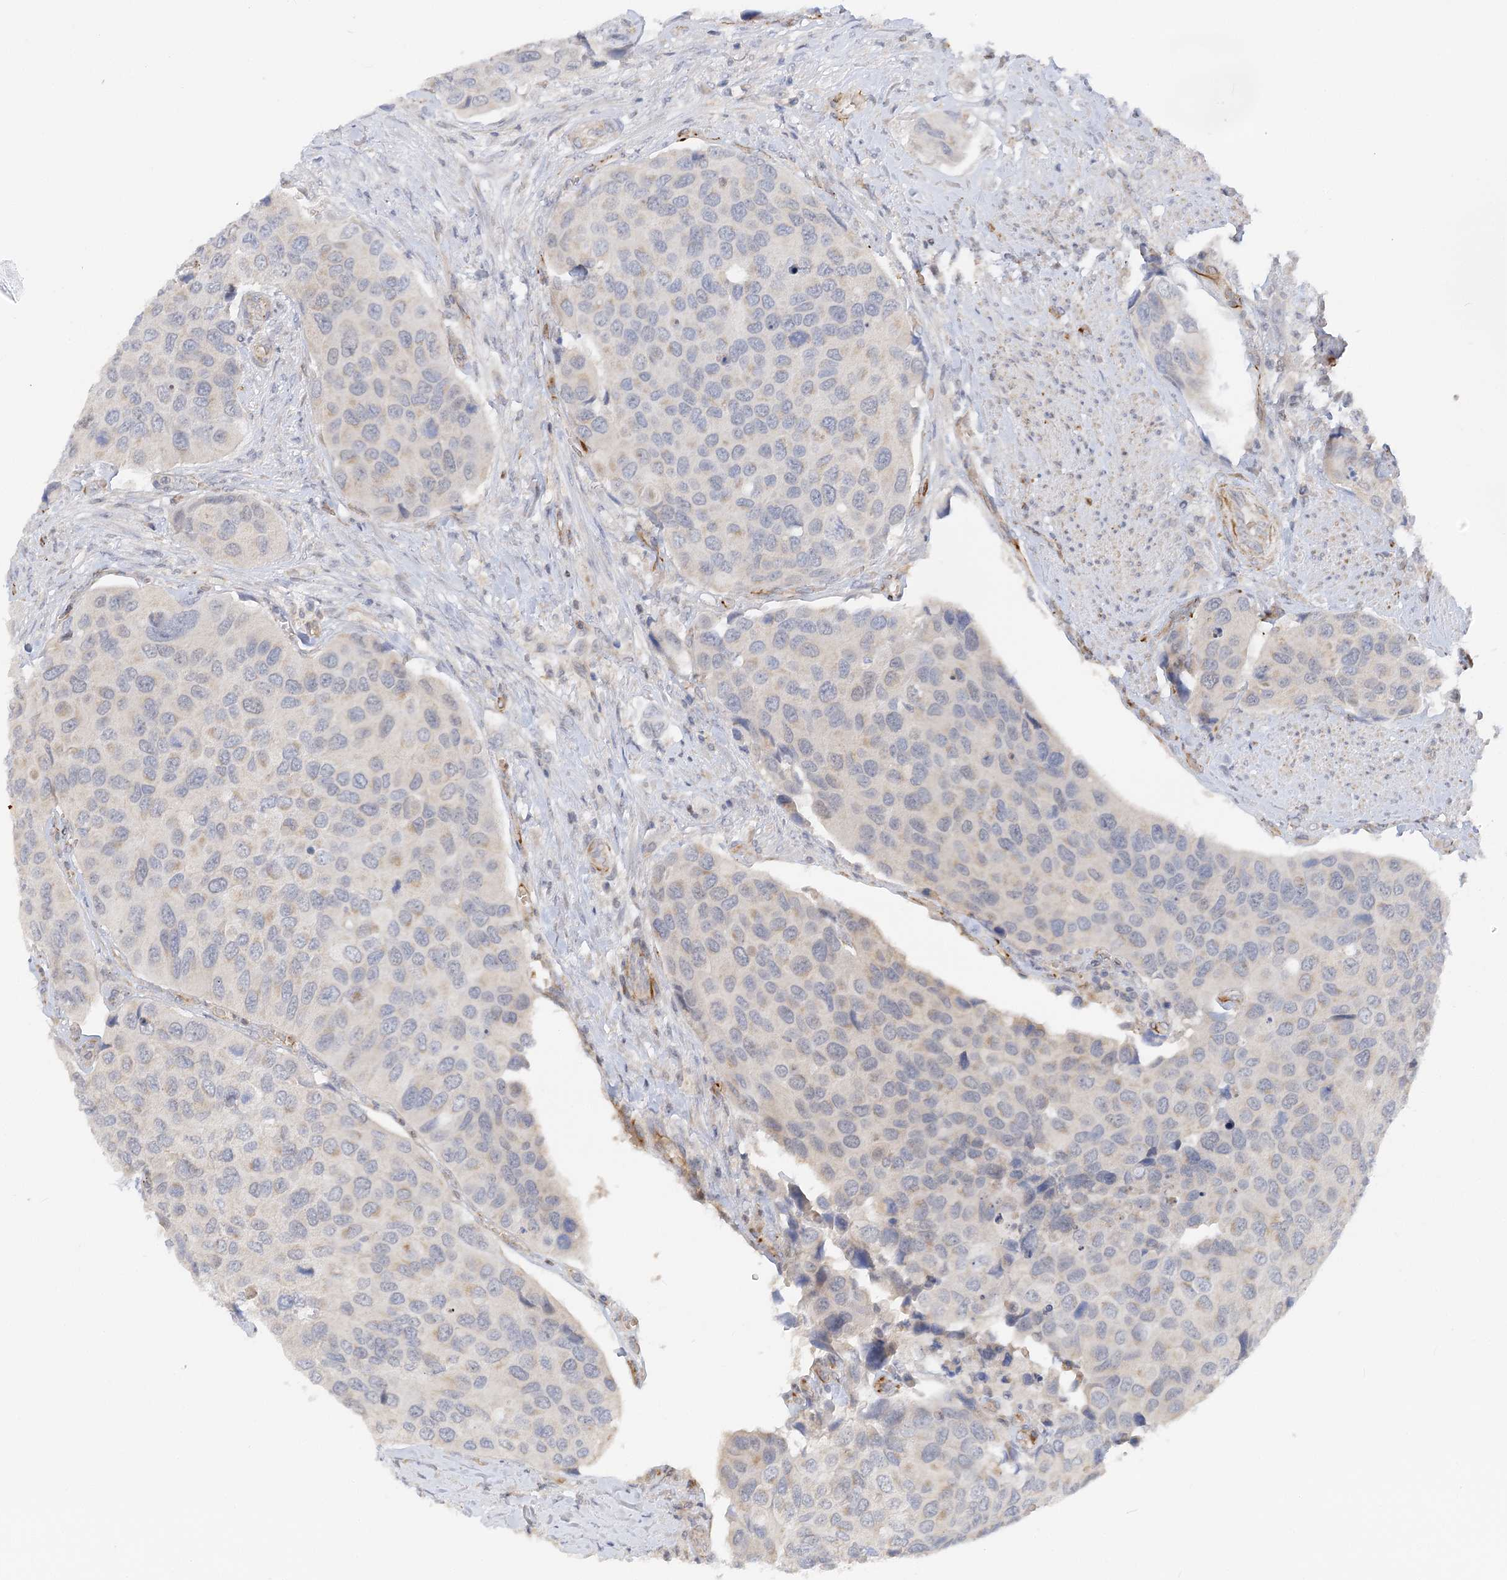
{"staining": {"intensity": "negative", "quantity": "none", "location": "none"}, "tissue": "urothelial cancer", "cell_type": "Tumor cells", "image_type": "cancer", "snomed": [{"axis": "morphology", "description": "Urothelial carcinoma, High grade"}, {"axis": "topography", "description": "Urinary bladder"}], "caption": "Protein analysis of urothelial carcinoma (high-grade) displays no significant positivity in tumor cells.", "gene": "NELL2", "patient": {"sex": "male", "age": 74}}